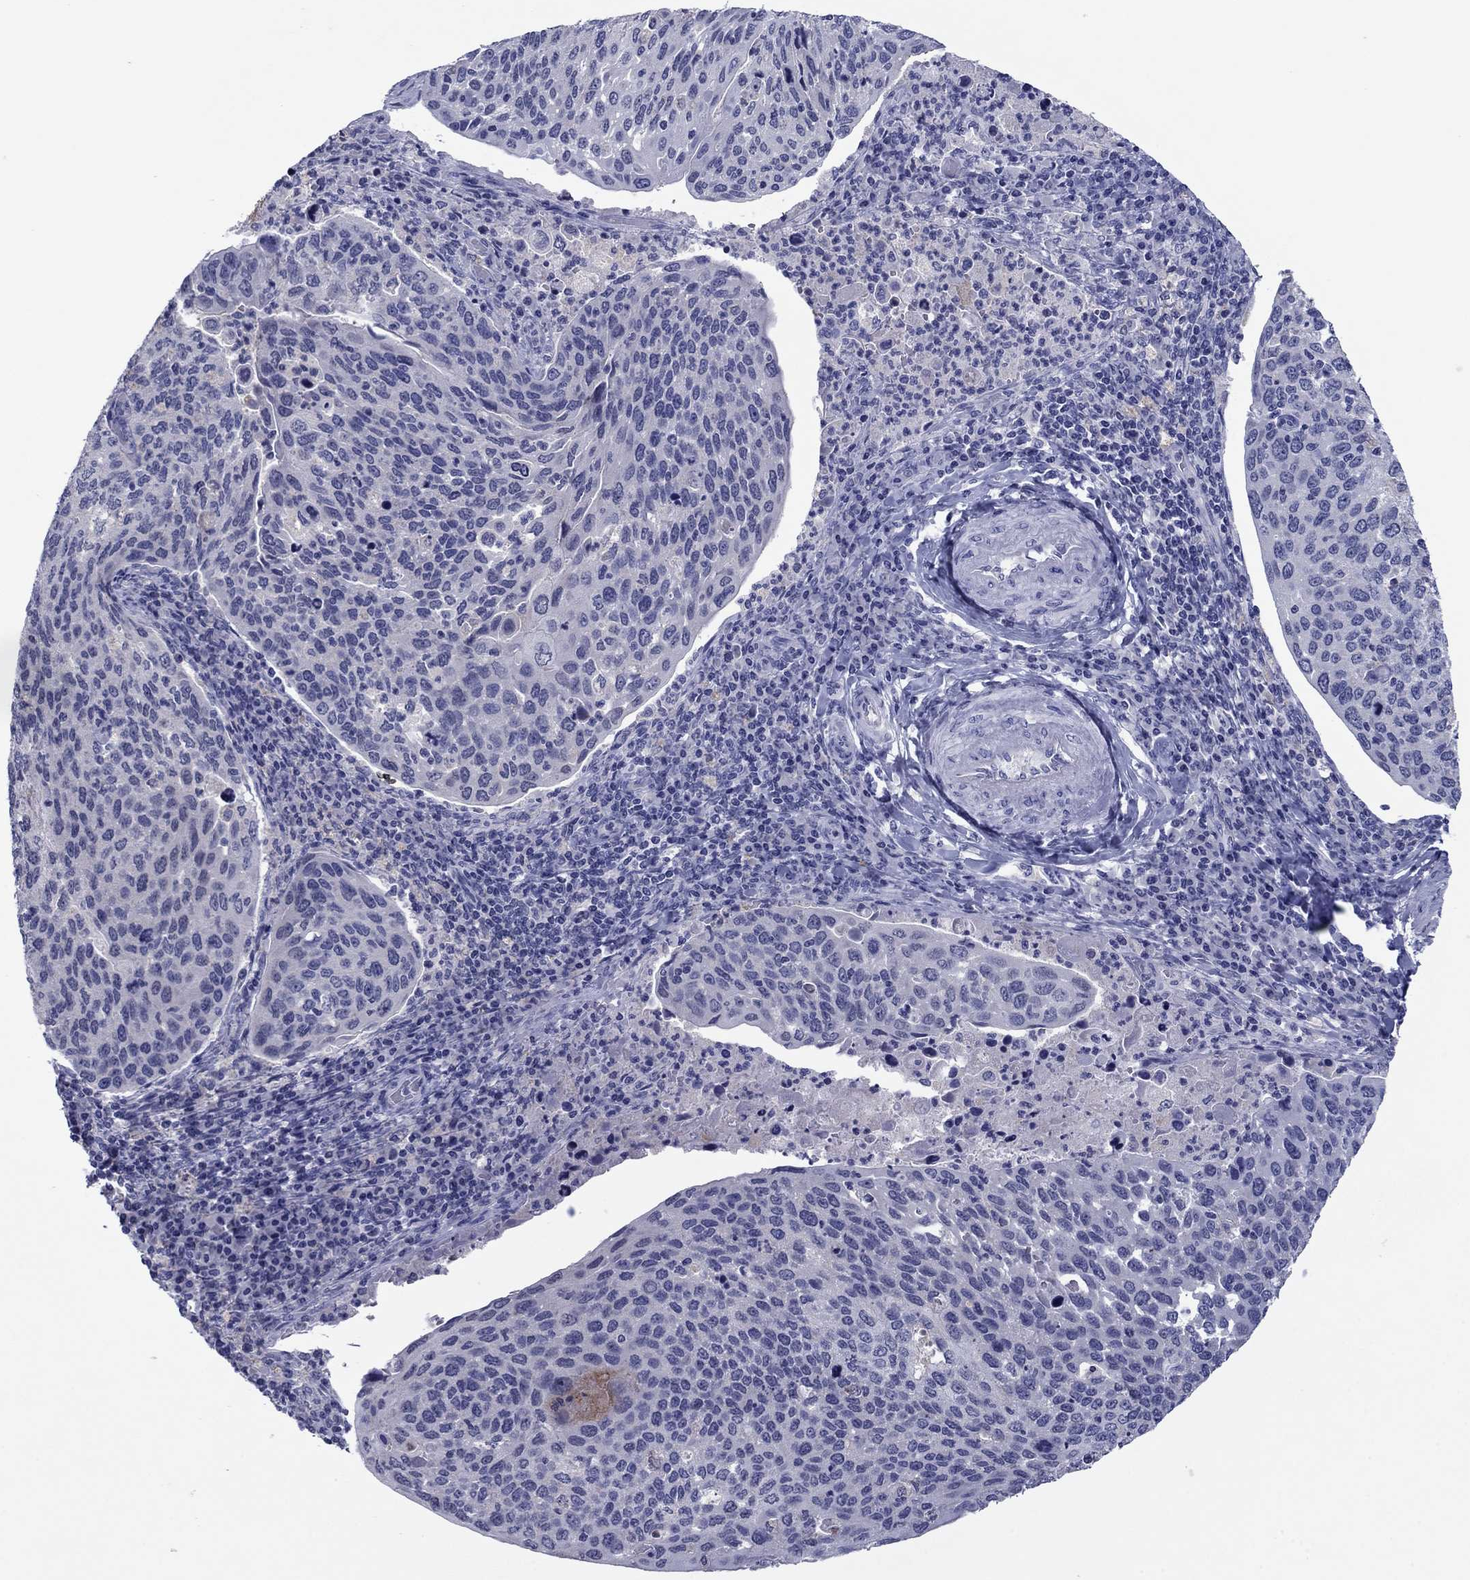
{"staining": {"intensity": "negative", "quantity": "none", "location": "none"}, "tissue": "cervical cancer", "cell_type": "Tumor cells", "image_type": "cancer", "snomed": [{"axis": "morphology", "description": "Squamous cell carcinoma, NOS"}, {"axis": "topography", "description": "Cervix"}], "caption": "Immunohistochemical staining of cervical squamous cell carcinoma reveals no significant expression in tumor cells. (DAB immunohistochemistry (IHC), high magnification).", "gene": "TCFL5", "patient": {"sex": "female", "age": 54}}